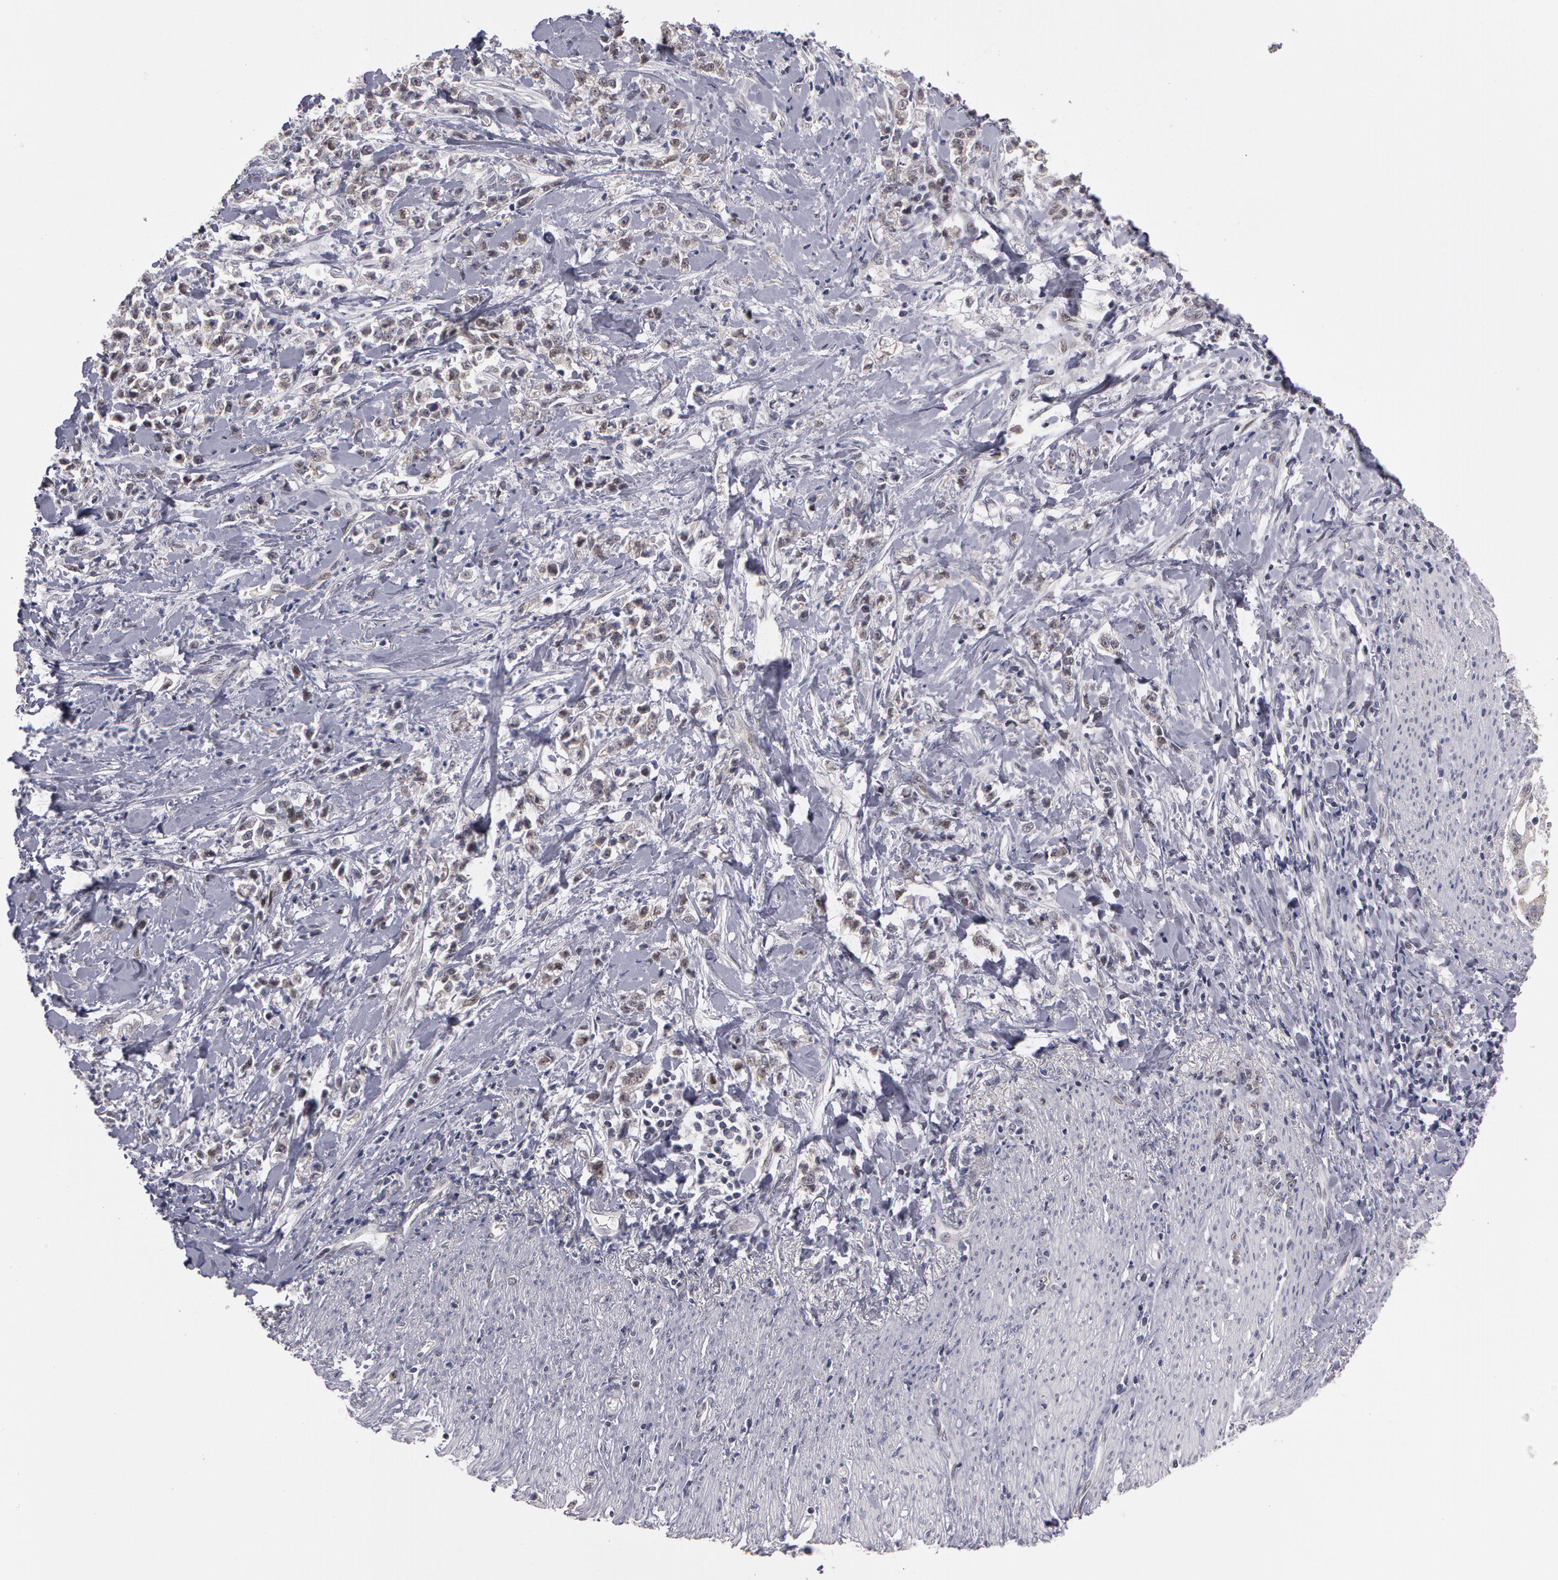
{"staining": {"intensity": "negative", "quantity": "none", "location": "none"}, "tissue": "stomach cancer", "cell_type": "Tumor cells", "image_type": "cancer", "snomed": [{"axis": "morphology", "description": "Adenocarcinoma, NOS"}, {"axis": "topography", "description": "Stomach, lower"}], "caption": "This is an IHC photomicrograph of stomach adenocarcinoma. There is no positivity in tumor cells.", "gene": "PRICKLE1", "patient": {"sex": "male", "age": 88}}